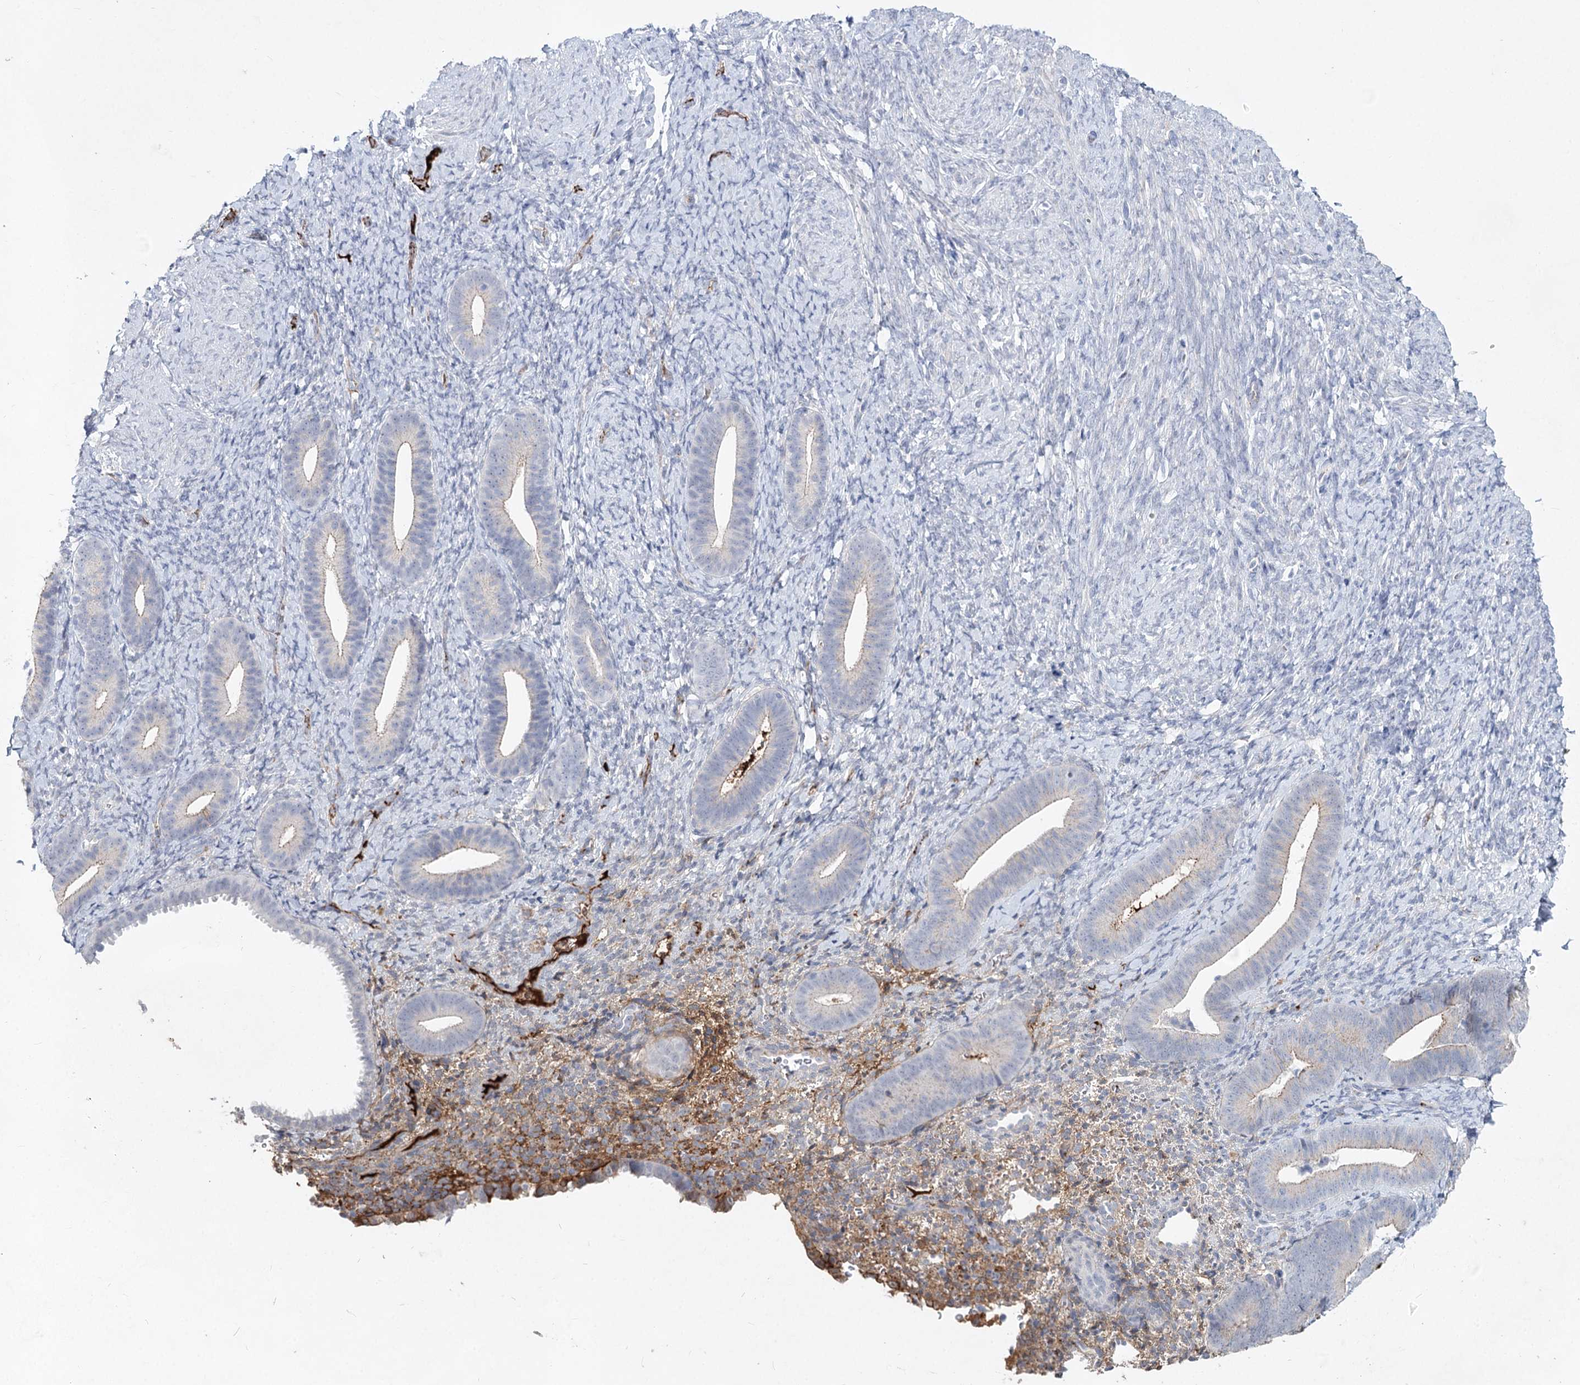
{"staining": {"intensity": "weak", "quantity": "<25%", "location": "cytoplasmic/membranous"}, "tissue": "endometrium", "cell_type": "Cells in endometrial stroma", "image_type": "normal", "snomed": [{"axis": "morphology", "description": "Normal tissue, NOS"}, {"axis": "topography", "description": "Endometrium"}], "caption": "Immunohistochemistry image of normal endometrium stained for a protein (brown), which shows no positivity in cells in endometrial stroma. (Stains: DAB (3,3'-diaminobenzidine) IHC with hematoxylin counter stain, Microscopy: brightfield microscopy at high magnification).", "gene": "TASOR2", "patient": {"sex": "female", "age": 65}}